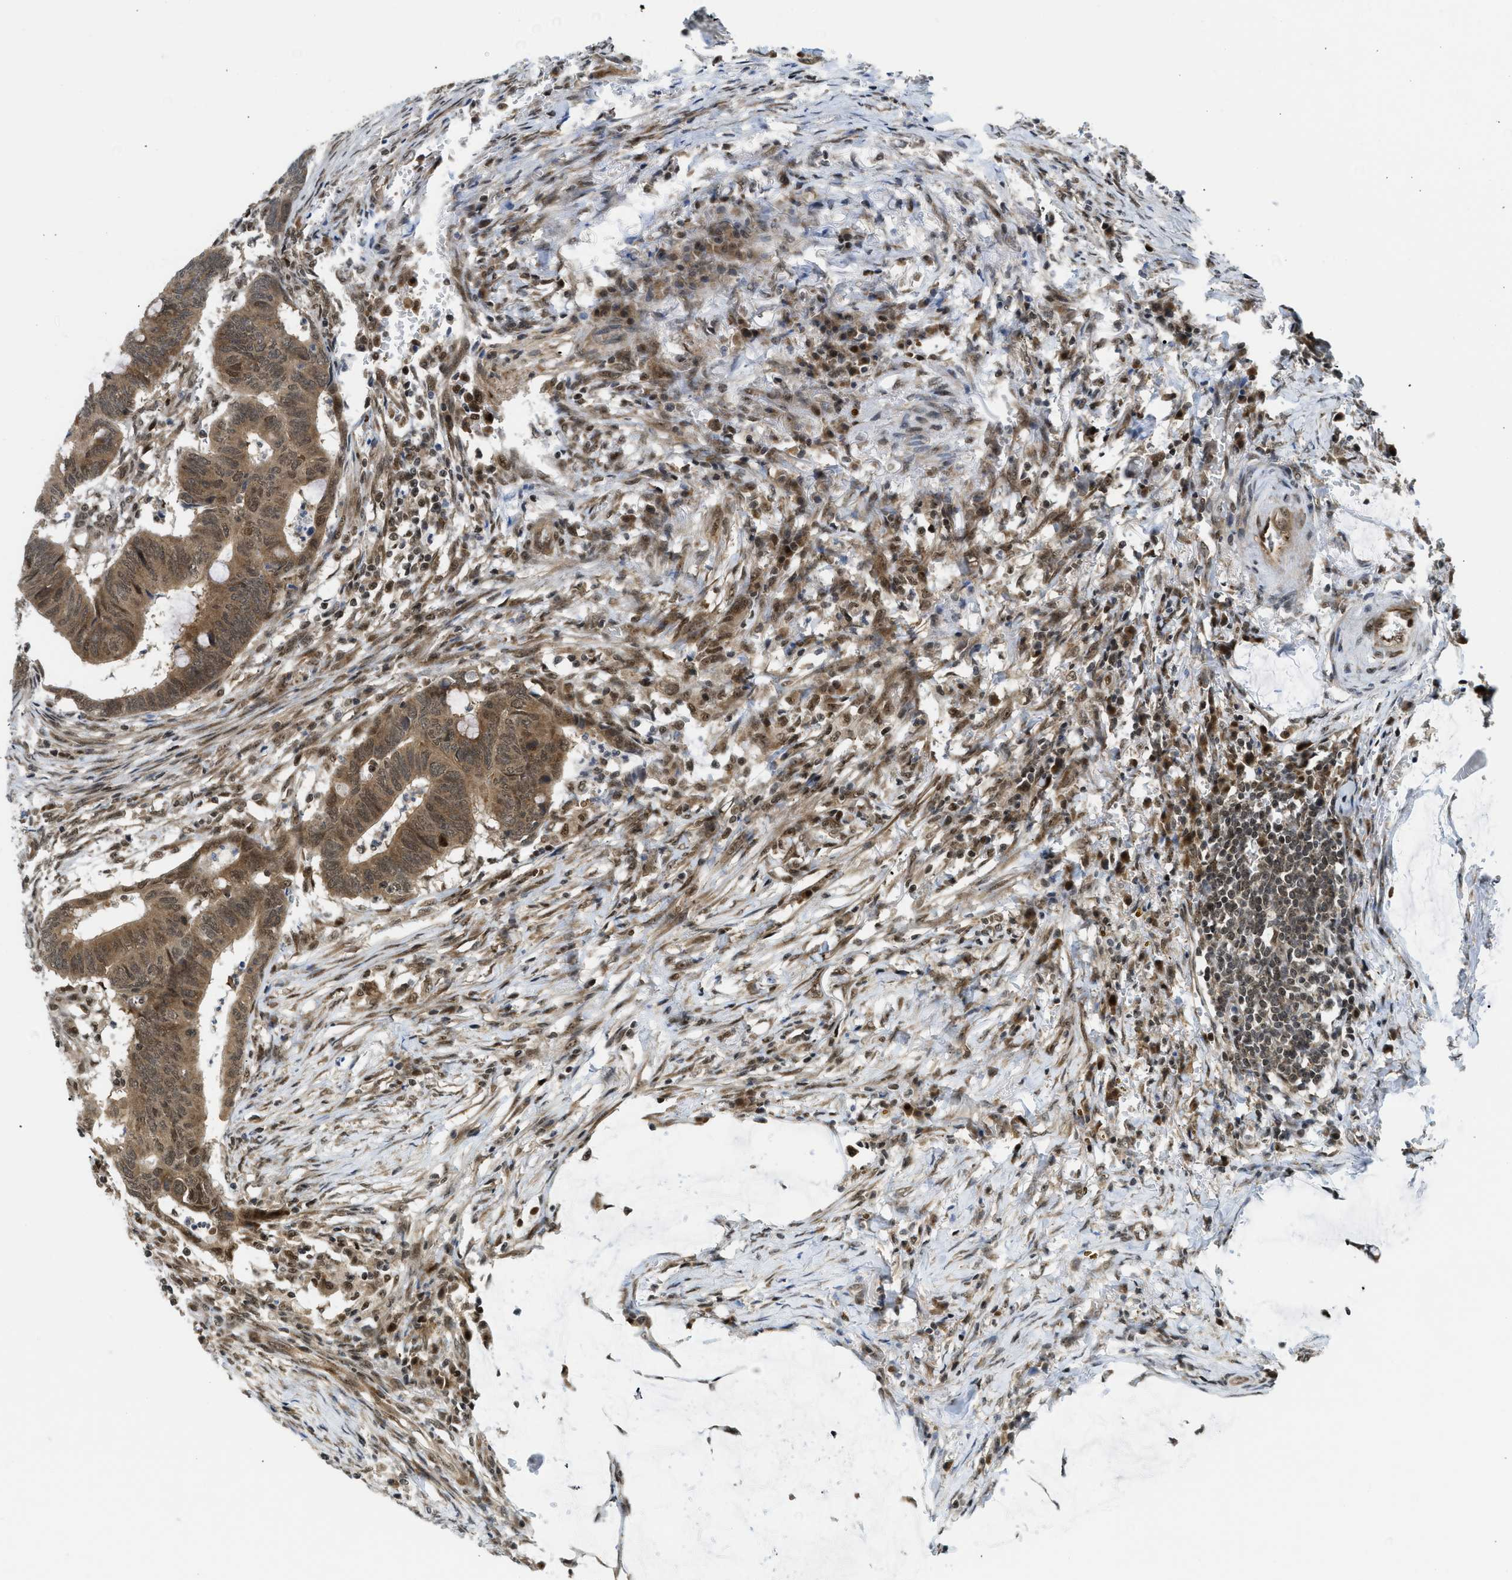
{"staining": {"intensity": "moderate", "quantity": ">75%", "location": "cytoplasmic/membranous,nuclear"}, "tissue": "colorectal cancer", "cell_type": "Tumor cells", "image_type": "cancer", "snomed": [{"axis": "morphology", "description": "Normal tissue, NOS"}, {"axis": "morphology", "description": "Adenocarcinoma, NOS"}, {"axis": "topography", "description": "Rectum"}, {"axis": "topography", "description": "Peripheral nerve tissue"}], "caption": "Colorectal adenocarcinoma stained with a brown dye reveals moderate cytoplasmic/membranous and nuclear positive staining in about >75% of tumor cells.", "gene": "TACC1", "patient": {"sex": "male", "age": 92}}